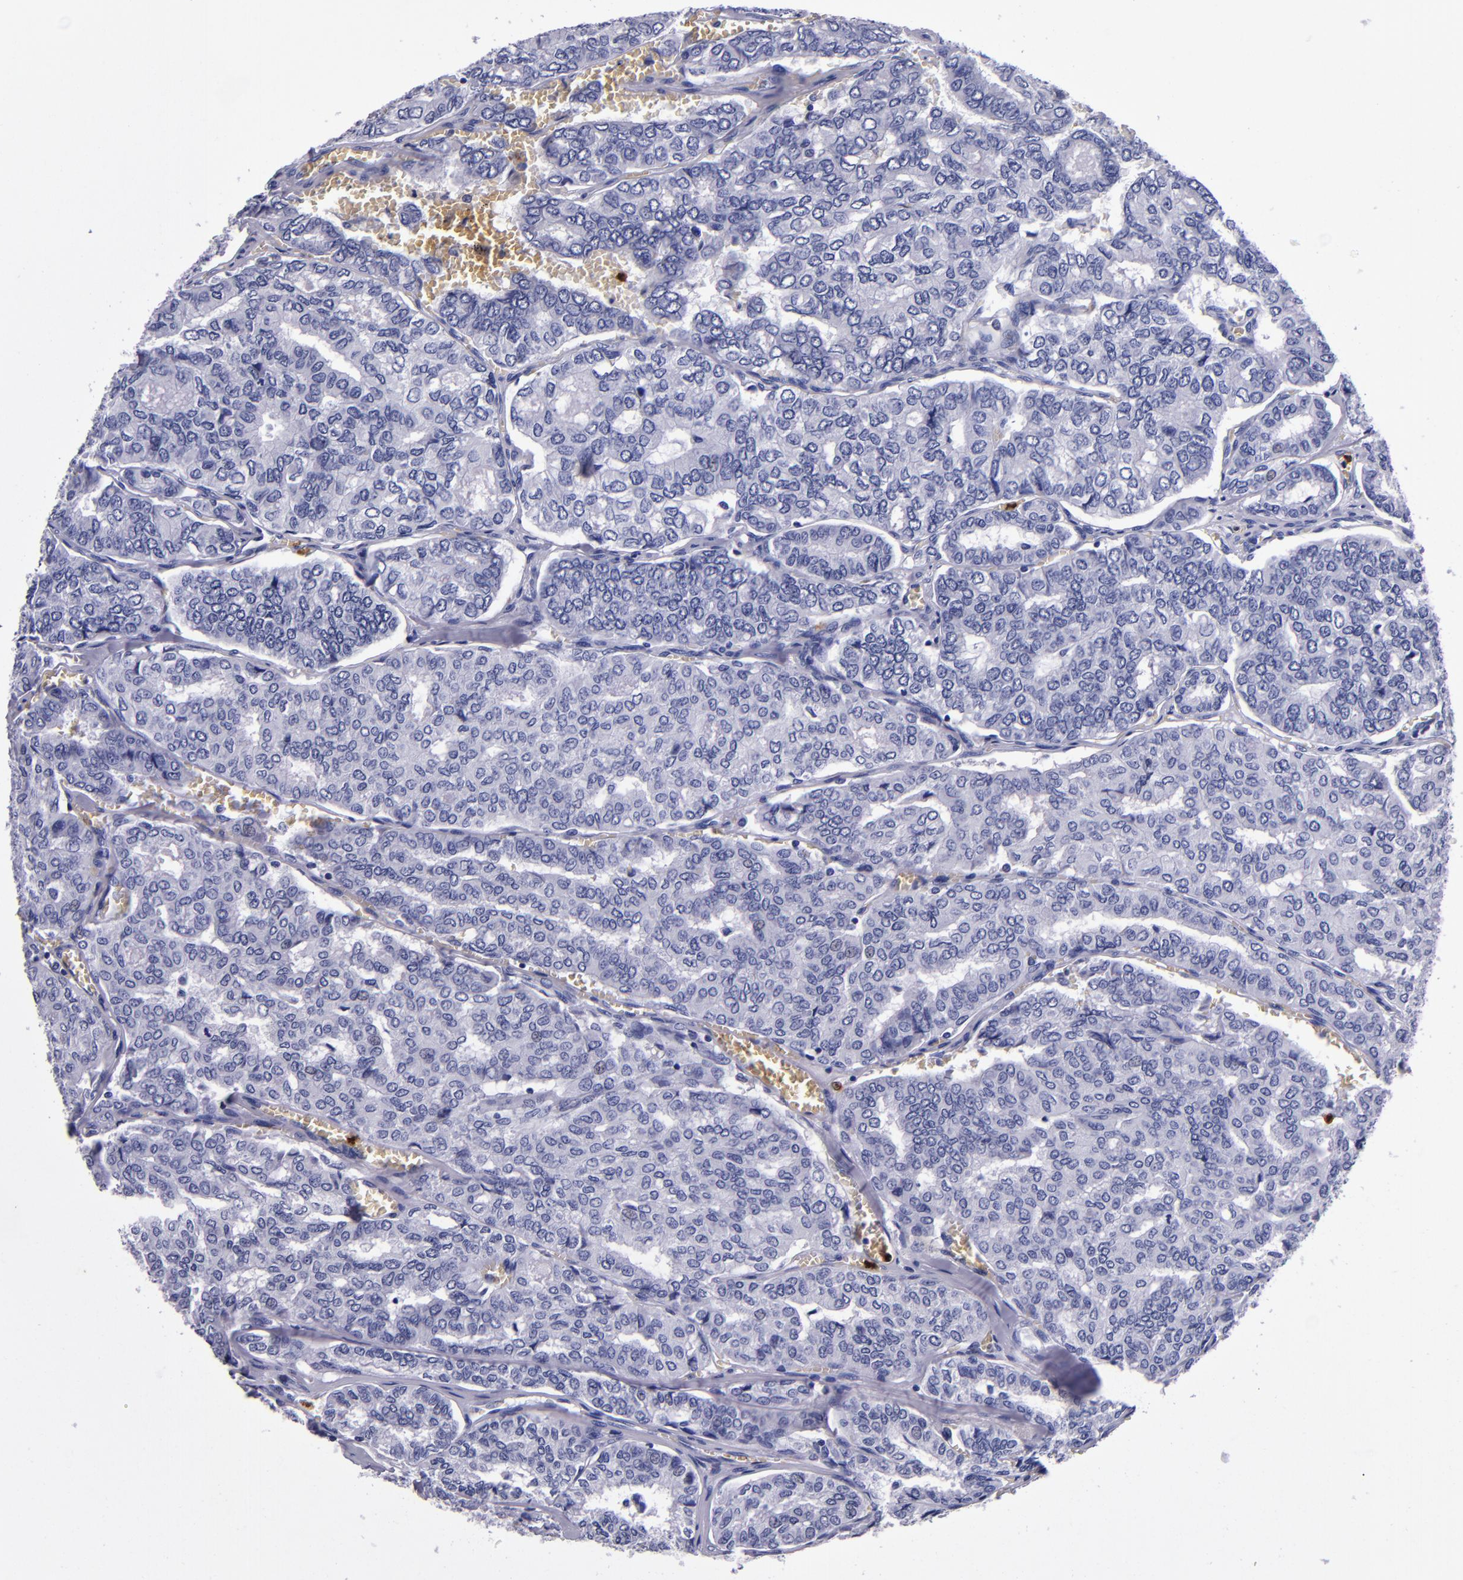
{"staining": {"intensity": "negative", "quantity": "none", "location": "none"}, "tissue": "thyroid cancer", "cell_type": "Tumor cells", "image_type": "cancer", "snomed": [{"axis": "morphology", "description": "Papillary adenocarcinoma, NOS"}, {"axis": "topography", "description": "Thyroid gland"}], "caption": "Immunohistochemistry (IHC) image of thyroid cancer stained for a protein (brown), which displays no expression in tumor cells. Nuclei are stained in blue.", "gene": "S100A8", "patient": {"sex": "female", "age": 35}}